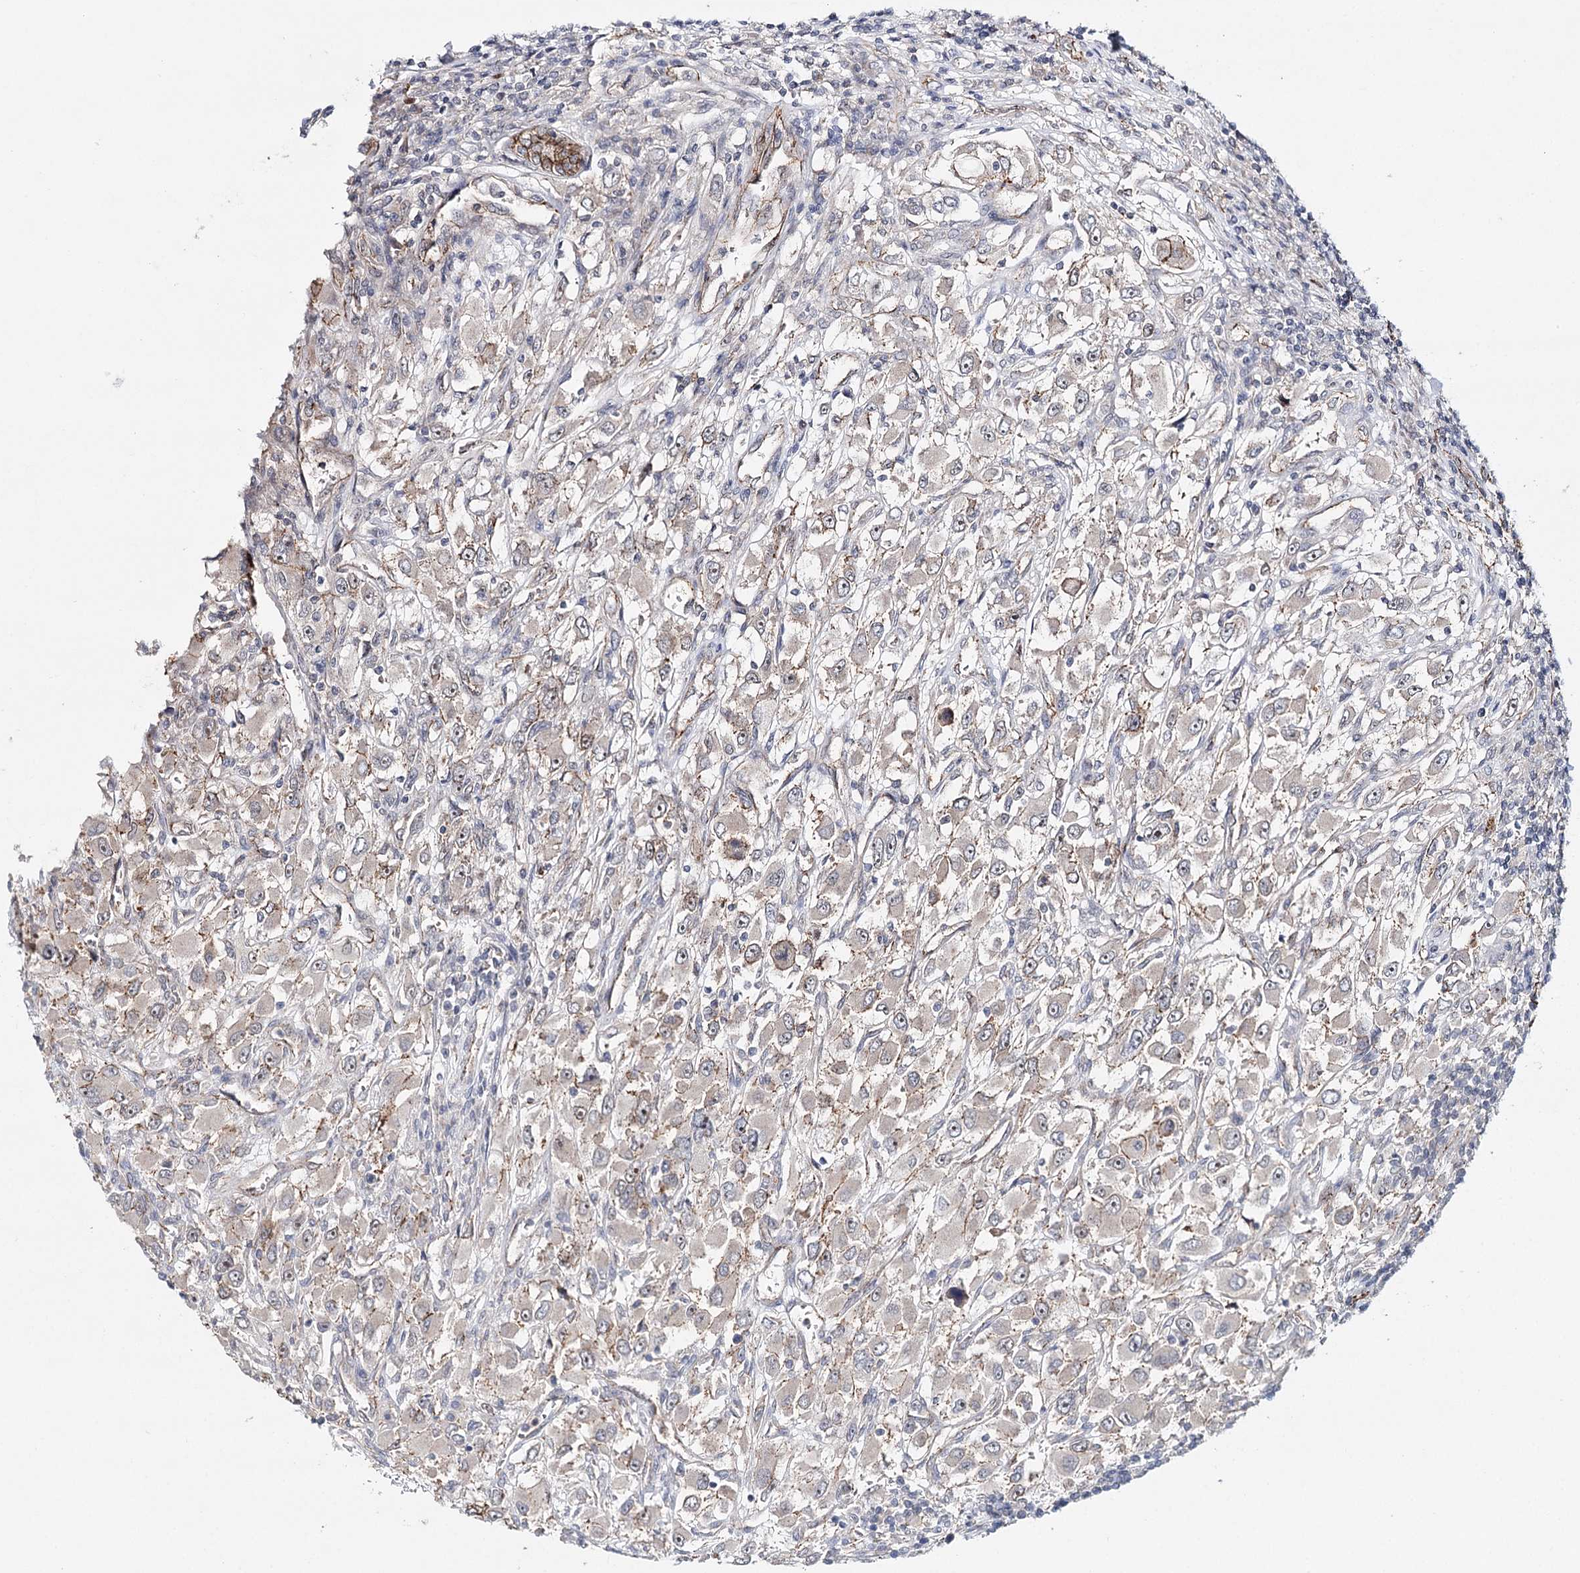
{"staining": {"intensity": "weak", "quantity": "<25%", "location": "cytoplasmic/membranous"}, "tissue": "renal cancer", "cell_type": "Tumor cells", "image_type": "cancer", "snomed": [{"axis": "morphology", "description": "Adenocarcinoma, NOS"}, {"axis": "topography", "description": "Kidney"}], "caption": "Protein analysis of renal adenocarcinoma reveals no significant staining in tumor cells.", "gene": "PKP4", "patient": {"sex": "female", "age": 52}}